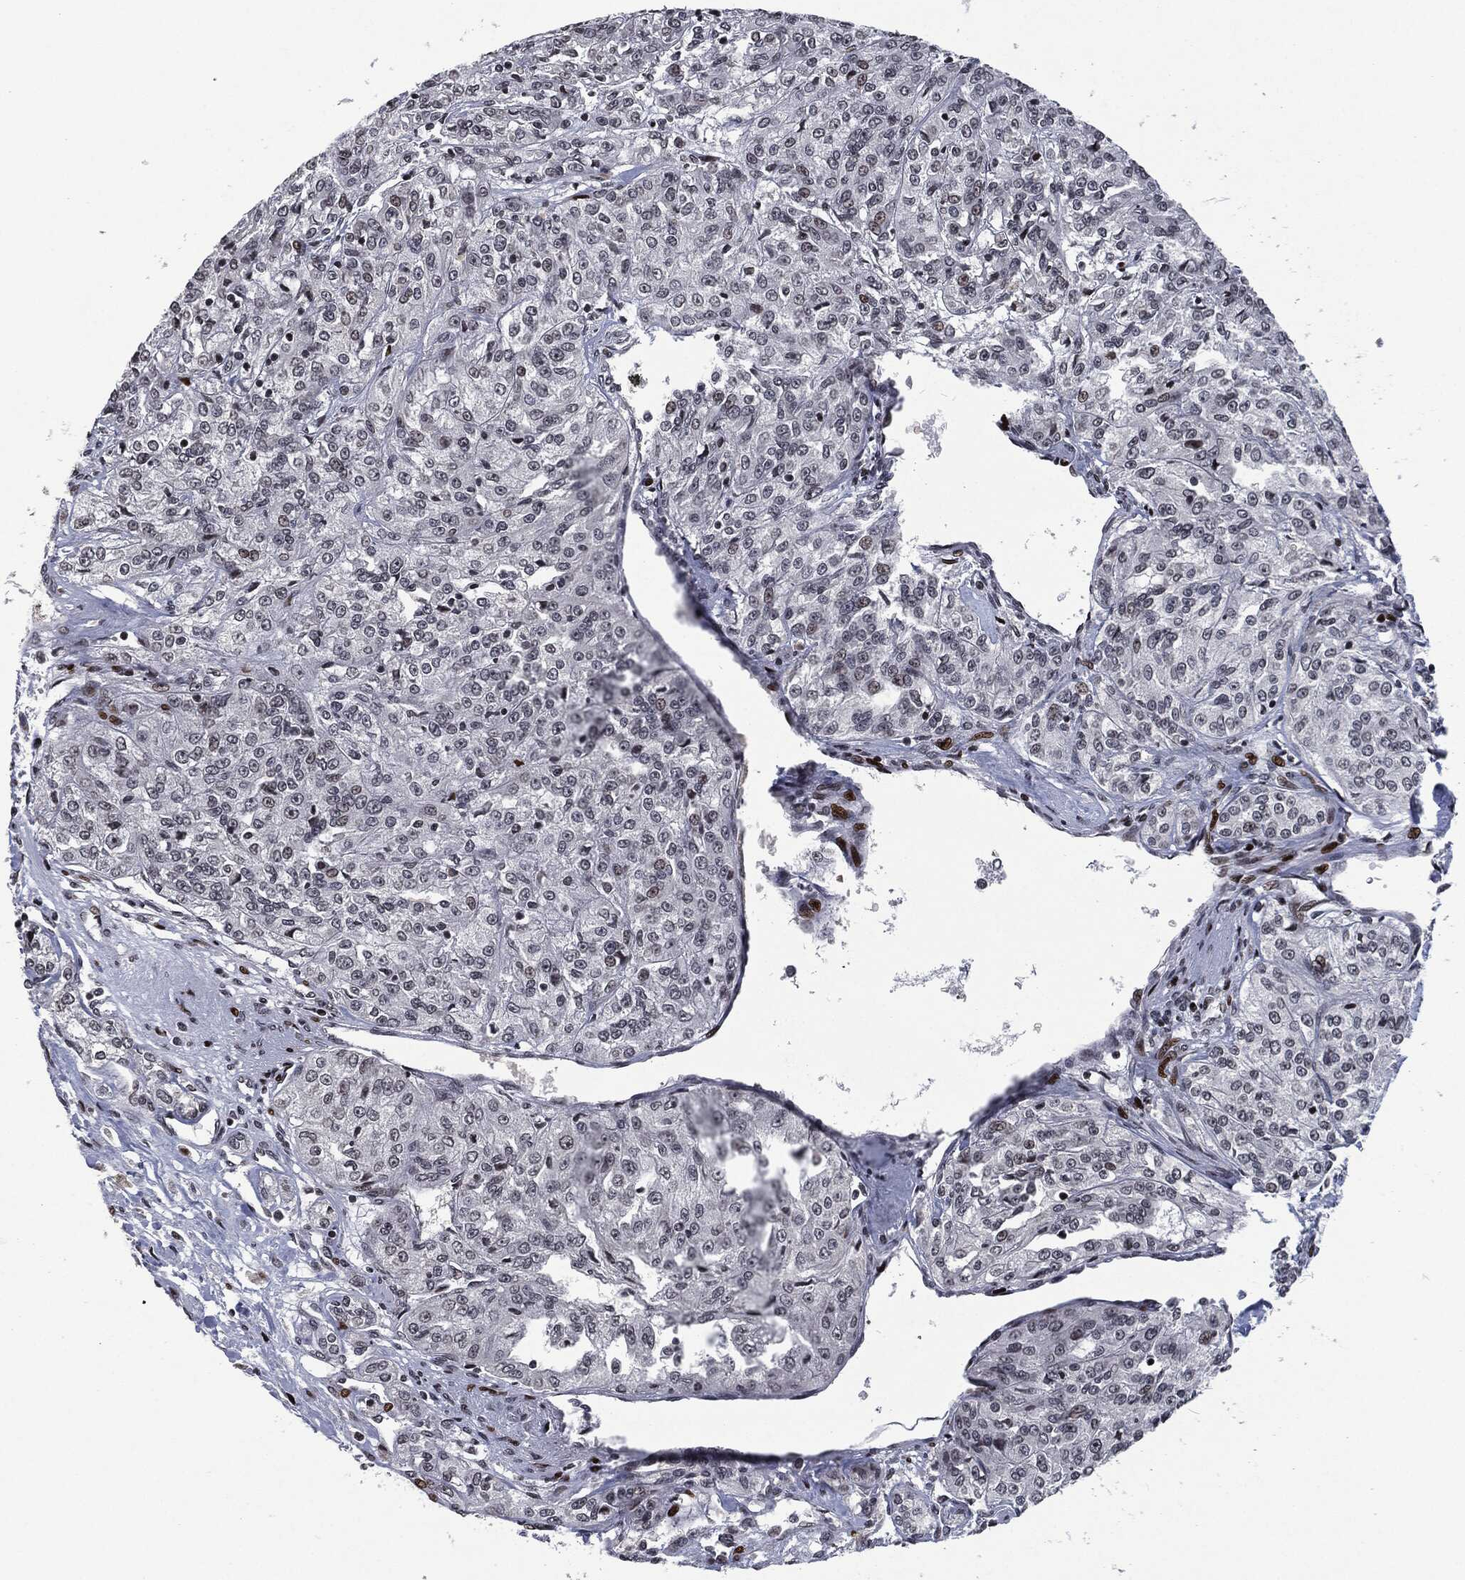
{"staining": {"intensity": "negative", "quantity": "none", "location": "none"}, "tissue": "renal cancer", "cell_type": "Tumor cells", "image_type": "cancer", "snomed": [{"axis": "morphology", "description": "Adenocarcinoma, NOS"}, {"axis": "topography", "description": "Kidney"}], "caption": "DAB immunohistochemical staining of renal cancer demonstrates no significant expression in tumor cells.", "gene": "EGFR", "patient": {"sex": "female", "age": 63}}